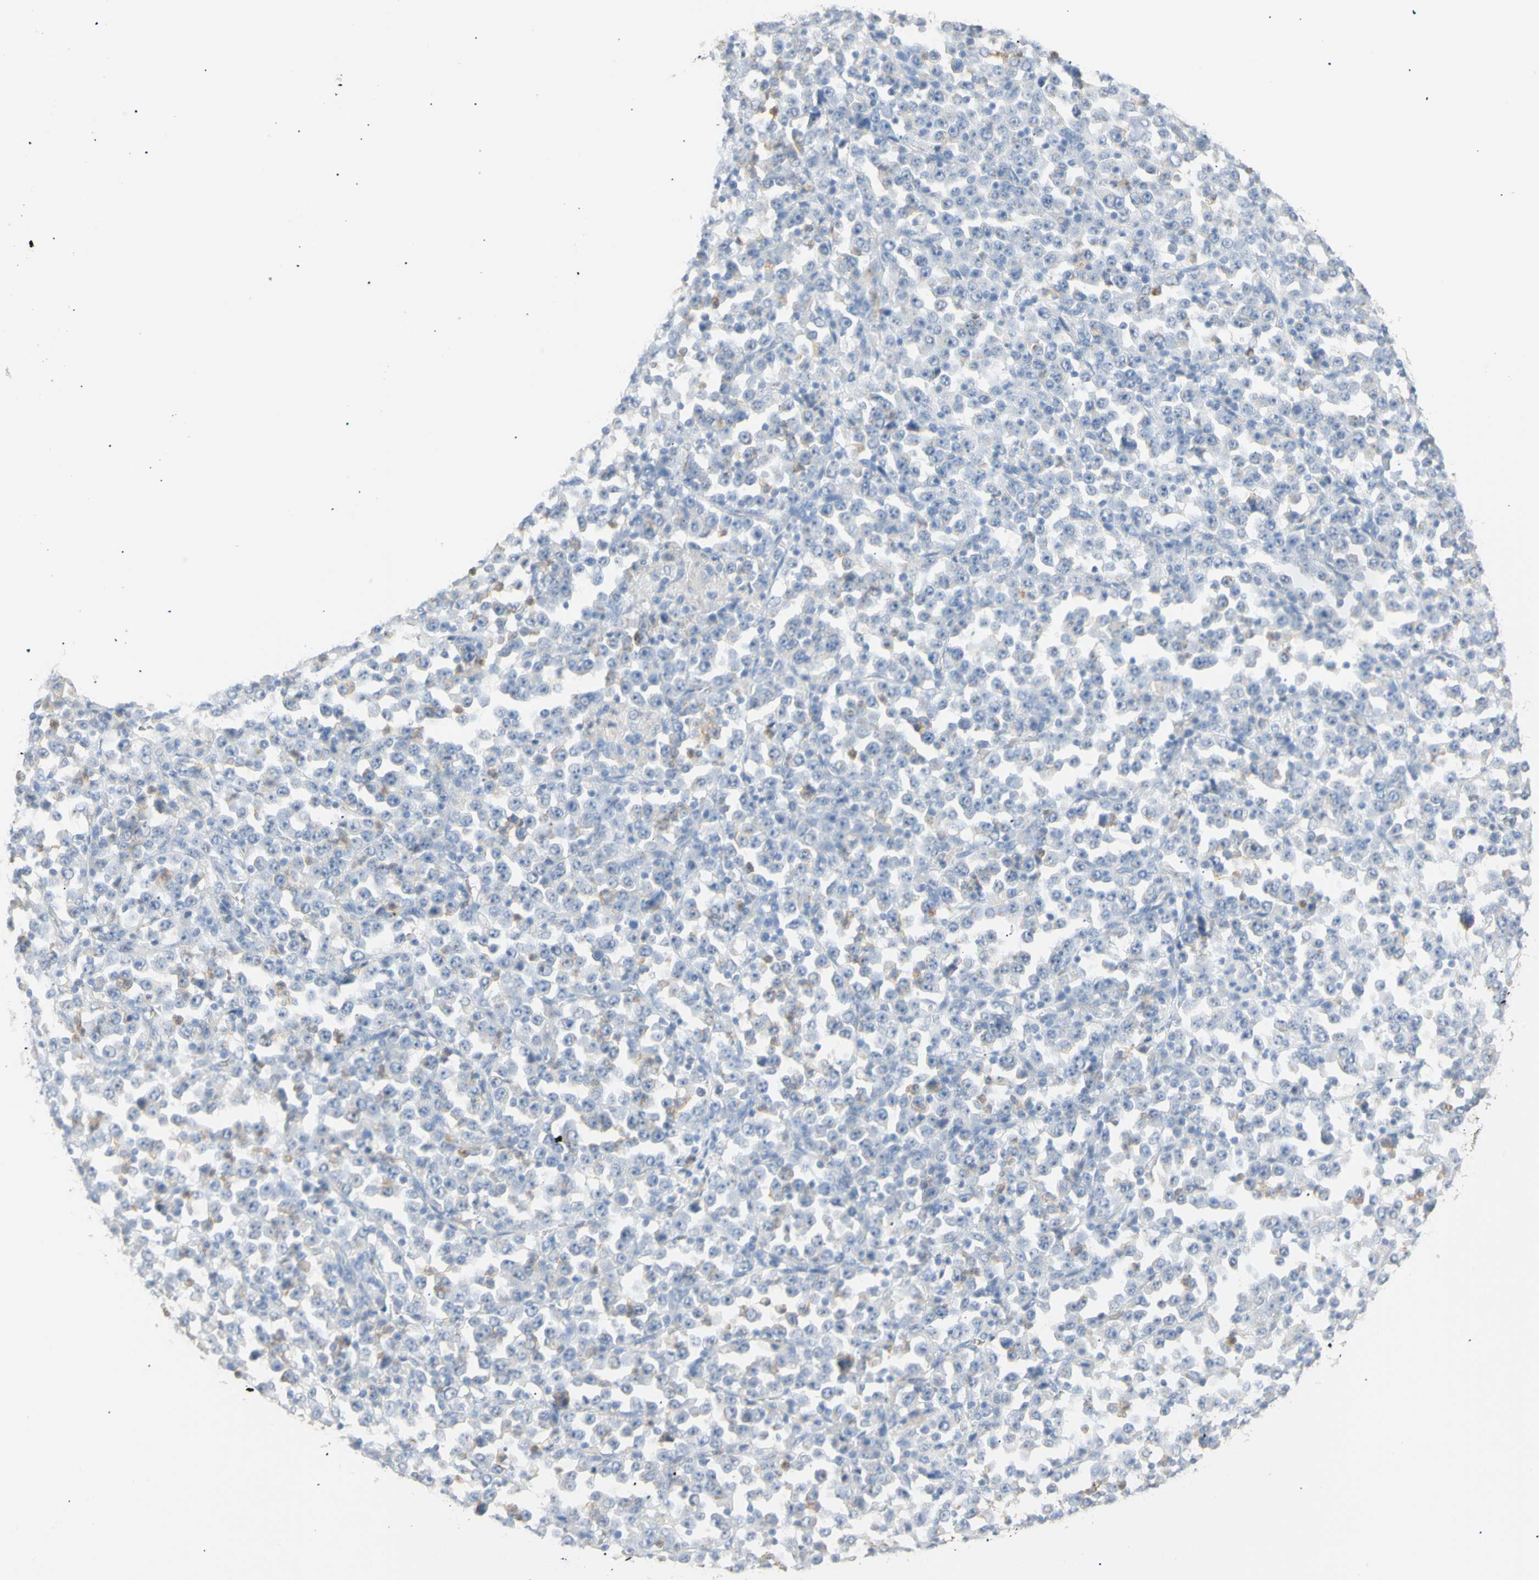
{"staining": {"intensity": "moderate", "quantity": "<25%", "location": "cytoplasmic/membranous"}, "tissue": "stomach cancer", "cell_type": "Tumor cells", "image_type": "cancer", "snomed": [{"axis": "morphology", "description": "Normal tissue, NOS"}, {"axis": "morphology", "description": "Adenocarcinoma, NOS"}, {"axis": "topography", "description": "Stomach, upper"}, {"axis": "topography", "description": "Stomach"}], "caption": "Moderate cytoplasmic/membranous expression for a protein is identified in about <25% of tumor cells of stomach cancer (adenocarcinoma) using immunohistochemistry (IHC).", "gene": "B4GALNT3", "patient": {"sex": "male", "age": 59}}